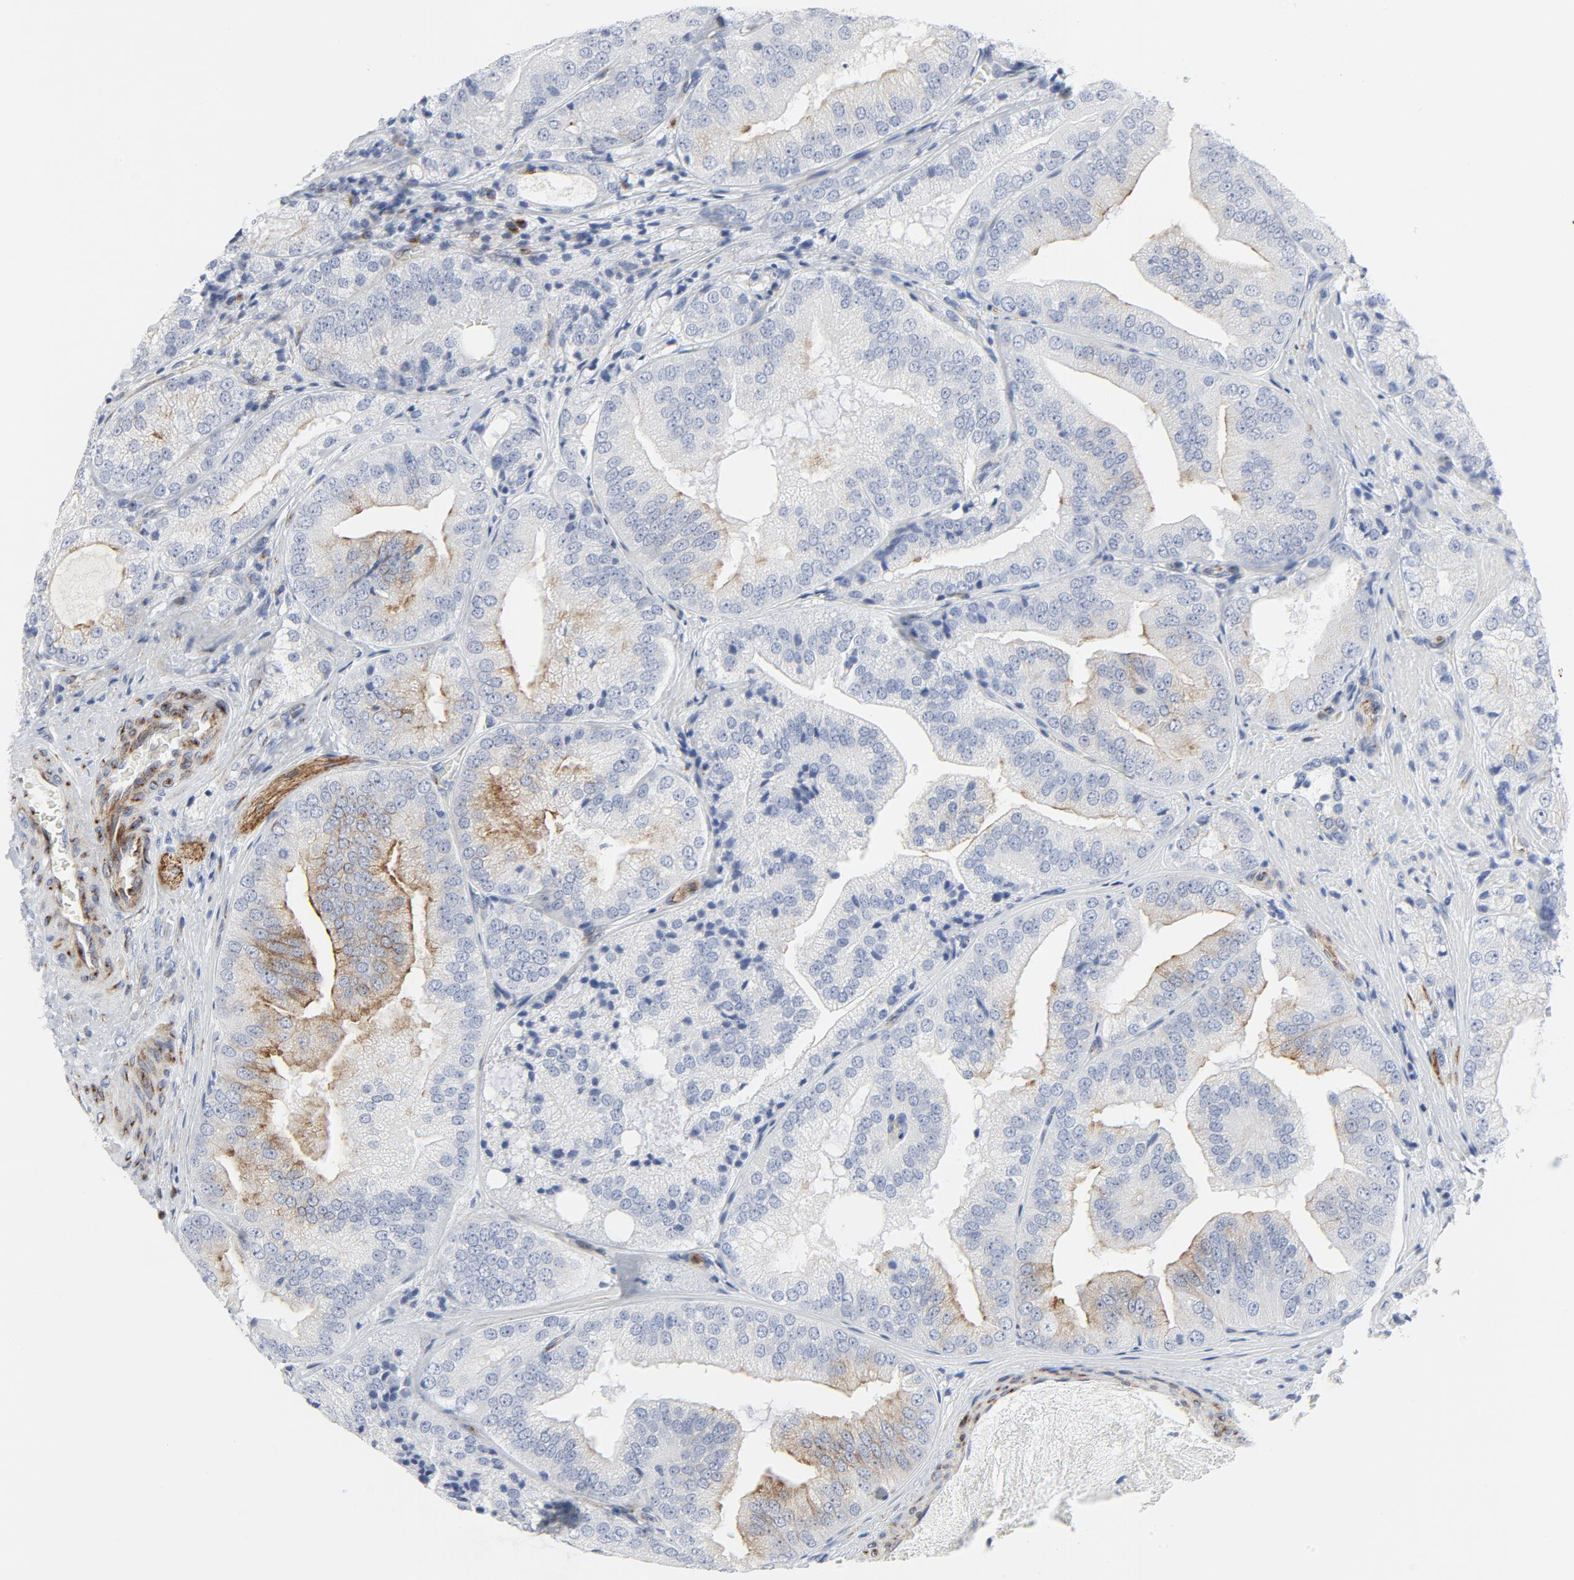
{"staining": {"intensity": "weak", "quantity": "<25%", "location": "cytoplasmic/membranous"}, "tissue": "prostate cancer", "cell_type": "Tumor cells", "image_type": "cancer", "snomed": [{"axis": "morphology", "description": "Adenocarcinoma, Low grade"}, {"axis": "topography", "description": "Prostate"}], "caption": "IHC photomicrograph of human prostate cancer (adenocarcinoma (low-grade)) stained for a protein (brown), which exhibits no staining in tumor cells.", "gene": "TUBB1", "patient": {"sex": "male", "age": 60}}